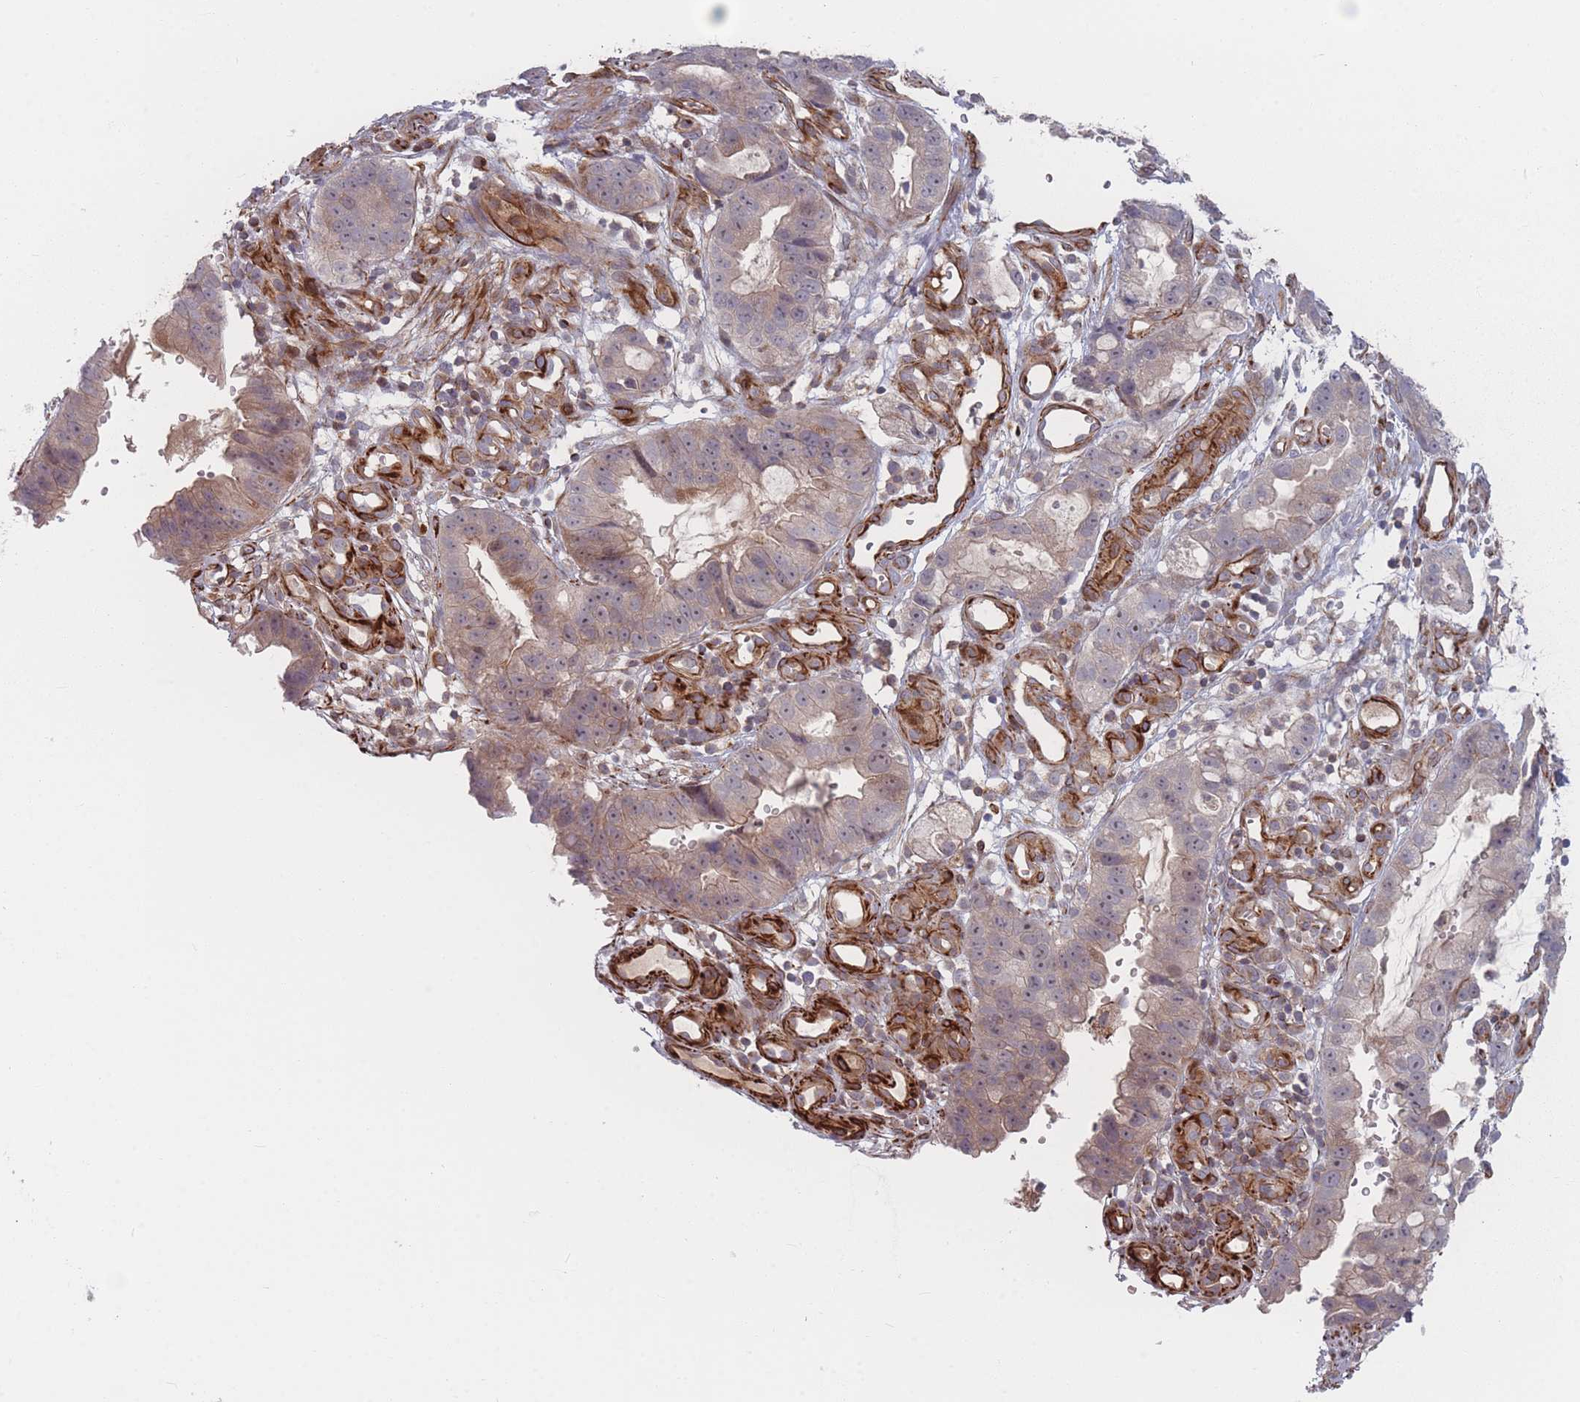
{"staining": {"intensity": "weak", "quantity": "25%-75%", "location": "cytoplasmic/membranous"}, "tissue": "stomach cancer", "cell_type": "Tumor cells", "image_type": "cancer", "snomed": [{"axis": "morphology", "description": "Adenocarcinoma, NOS"}, {"axis": "topography", "description": "Stomach"}], "caption": "Immunohistochemistry micrograph of human stomach adenocarcinoma stained for a protein (brown), which shows low levels of weak cytoplasmic/membranous positivity in approximately 25%-75% of tumor cells.", "gene": "EEF1AKMT2", "patient": {"sex": "male", "age": 55}}